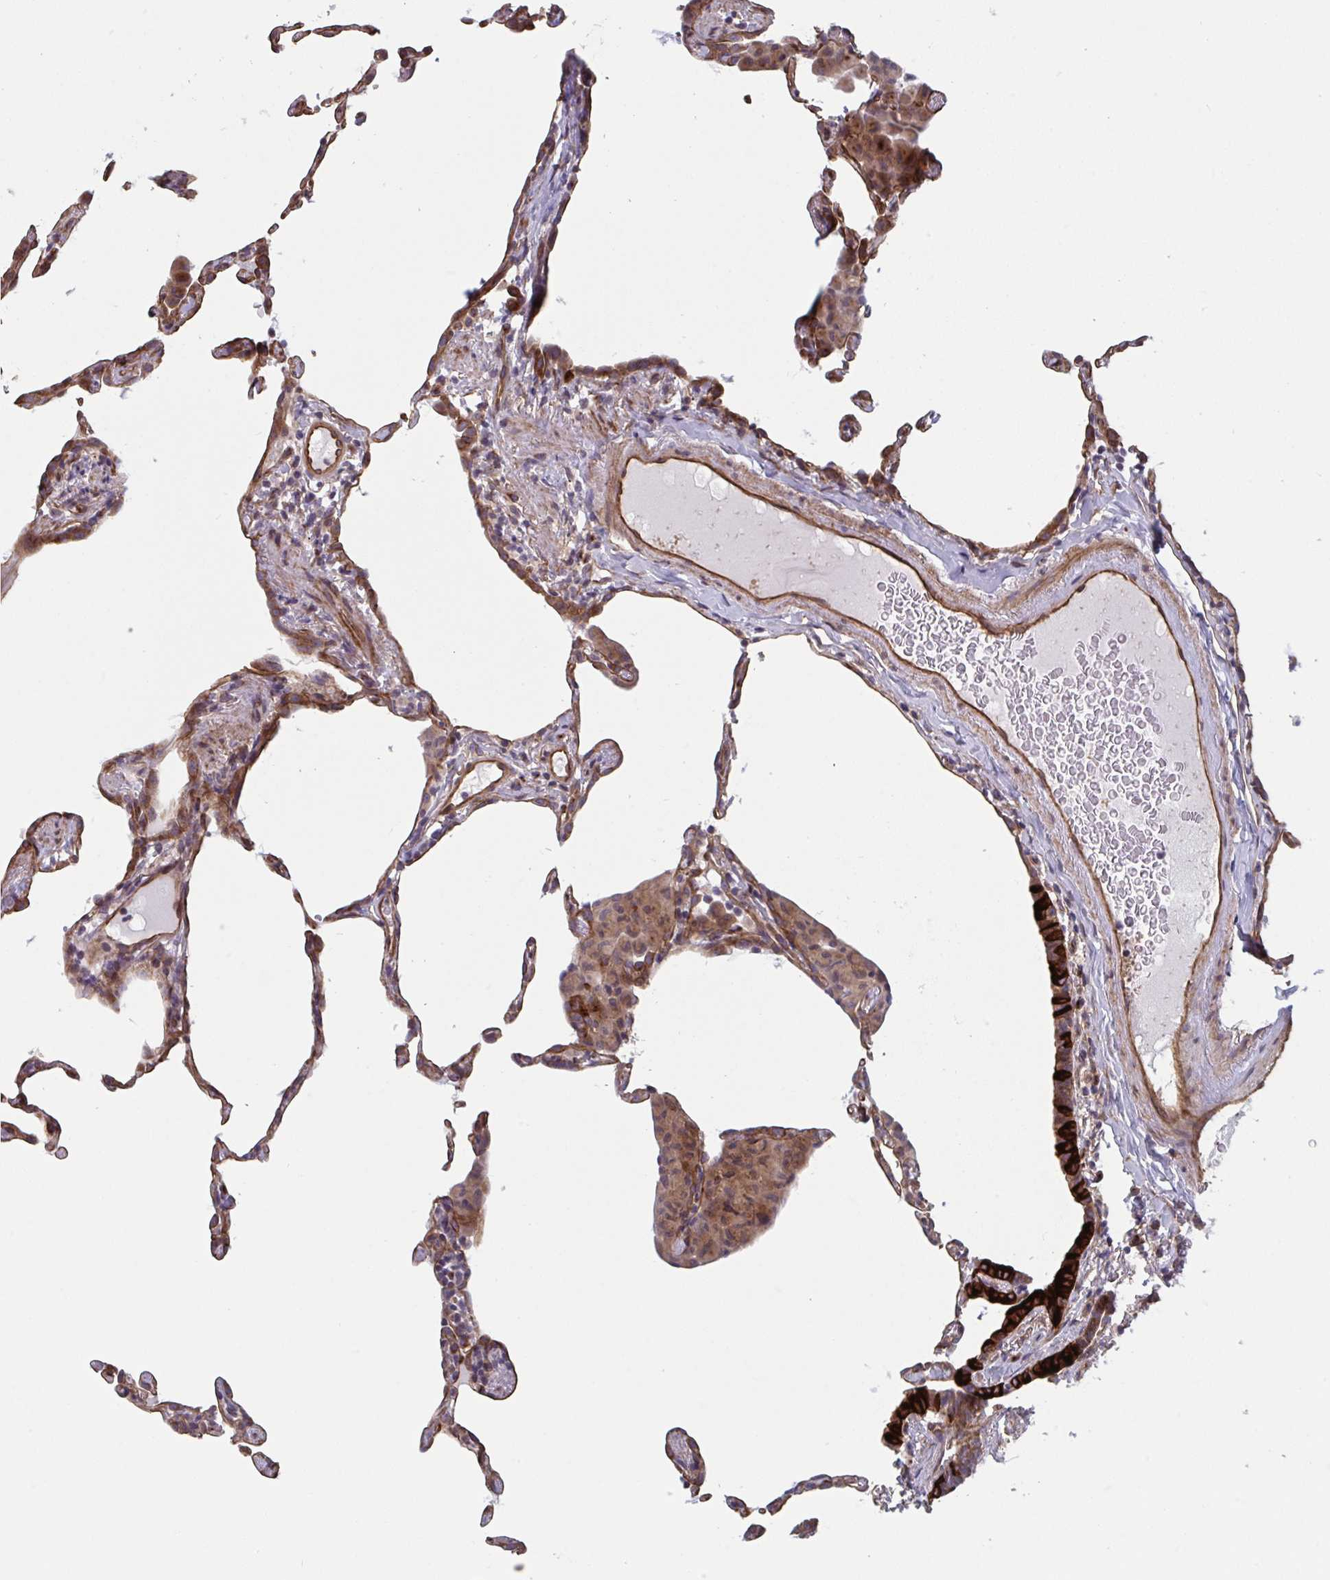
{"staining": {"intensity": "moderate", "quantity": "25%-75%", "location": "cytoplasmic/membranous"}, "tissue": "lung", "cell_type": "Alveolar cells", "image_type": "normal", "snomed": [{"axis": "morphology", "description": "Normal tissue, NOS"}, {"axis": "topography", "description": "Lung"}], "caption": "Immunohistochemistry histopathology image of normal lung: human lung stained using IHC reveals medium levels of moderate protein expression localized specifically in the cytoplasmic/membranous of alveolar cells, appearing as a cytoplasmic/membranous brown color.", "gene": "TNFSF10", "patient": {"sex": "female", "age": 57}}